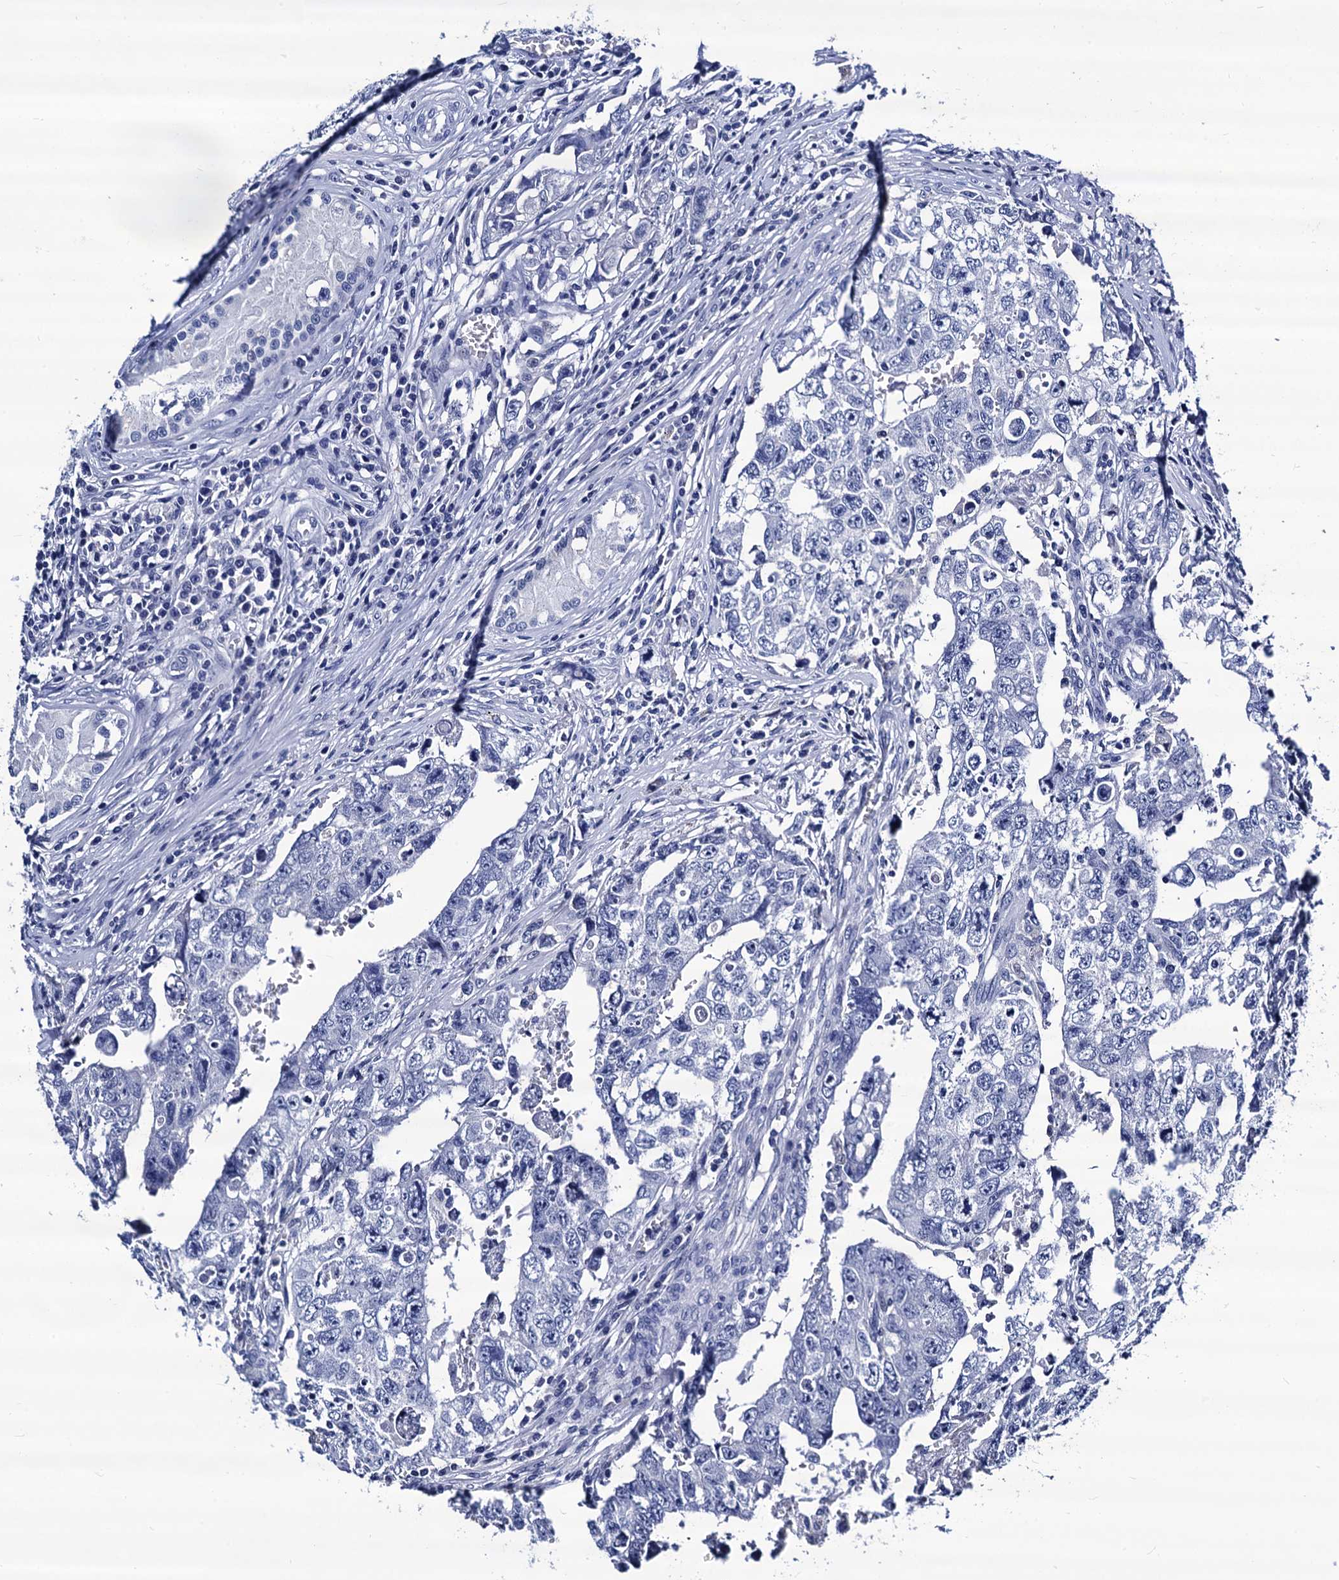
{"staining": {"intensity": "negative", "quantity": "none", "location": "none"}, "tissue": "testis cancer", "cell_type": "Tumor cells", "image_type": "cancer", "snomed": [{"axis": "morphology", "description": "Carcinoma, Embryonal, NOS"}, {"axis": "topography", "description": "Testis"}], "caption": "Human embryonal carcinoma (testis) stained for a protein using IHC demonstrates no staining in tumor cells.", "gene": "LRRC30", "patient": {"sex": "male", "age": 17}}